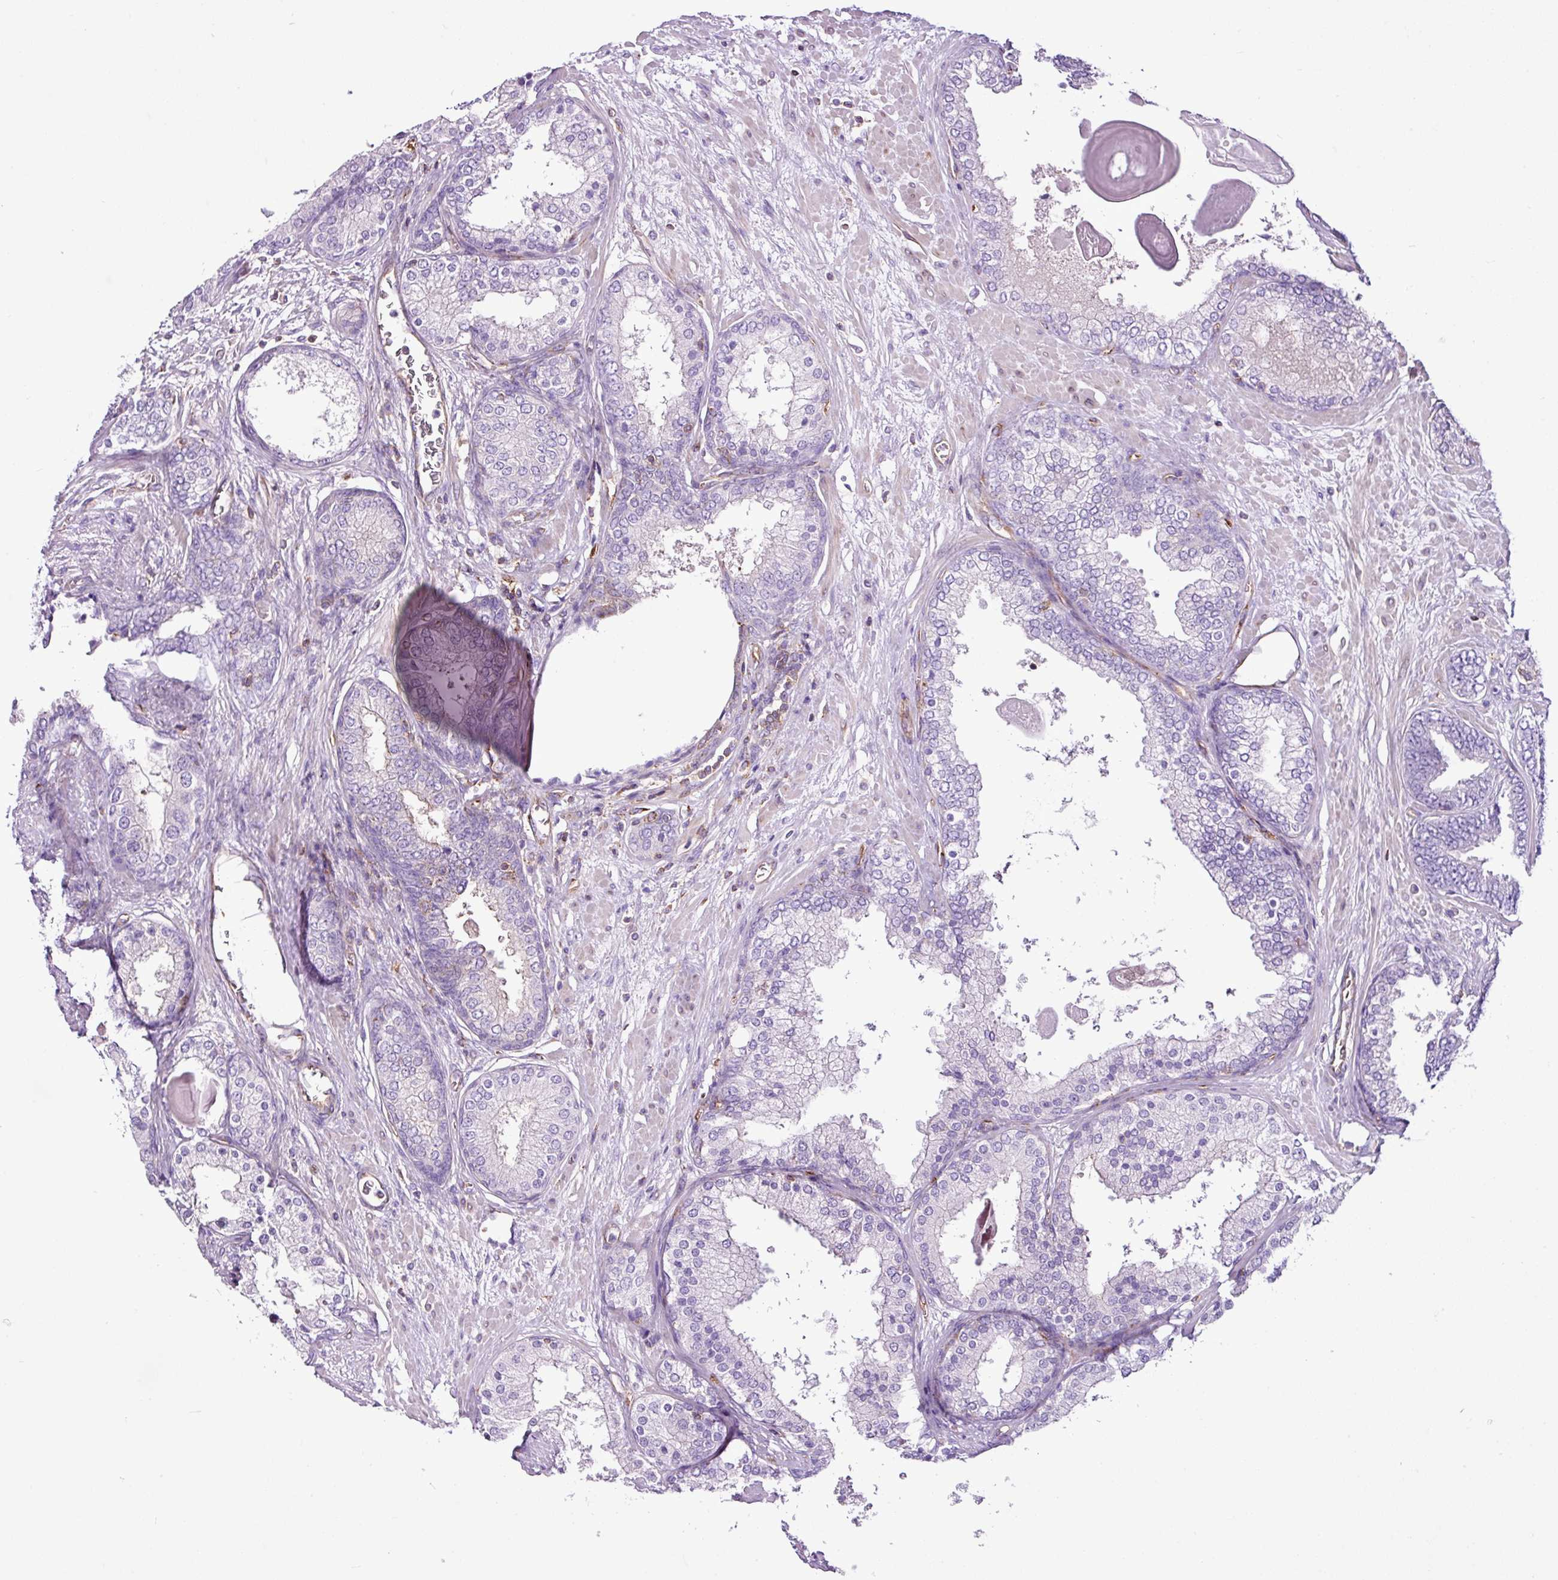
{"staining": {"intensity": "negative", "quantity": "none", "location": "none"}, "tissue": "prostate cancer", "cell_type": "Tumor cells", "image_type": "cancer", "snomed": [{"axis": "morphology", "description": "Adenocarcinoma, High grade"}, {"axis": "topography", "description": "Prostate"}], "caption": "Tumor cells show no significant staining in prostate cancer (adenocarcinoma (high-grade)).", "gene": "EME2", "patient": {"sex": "male", "age": 63}}